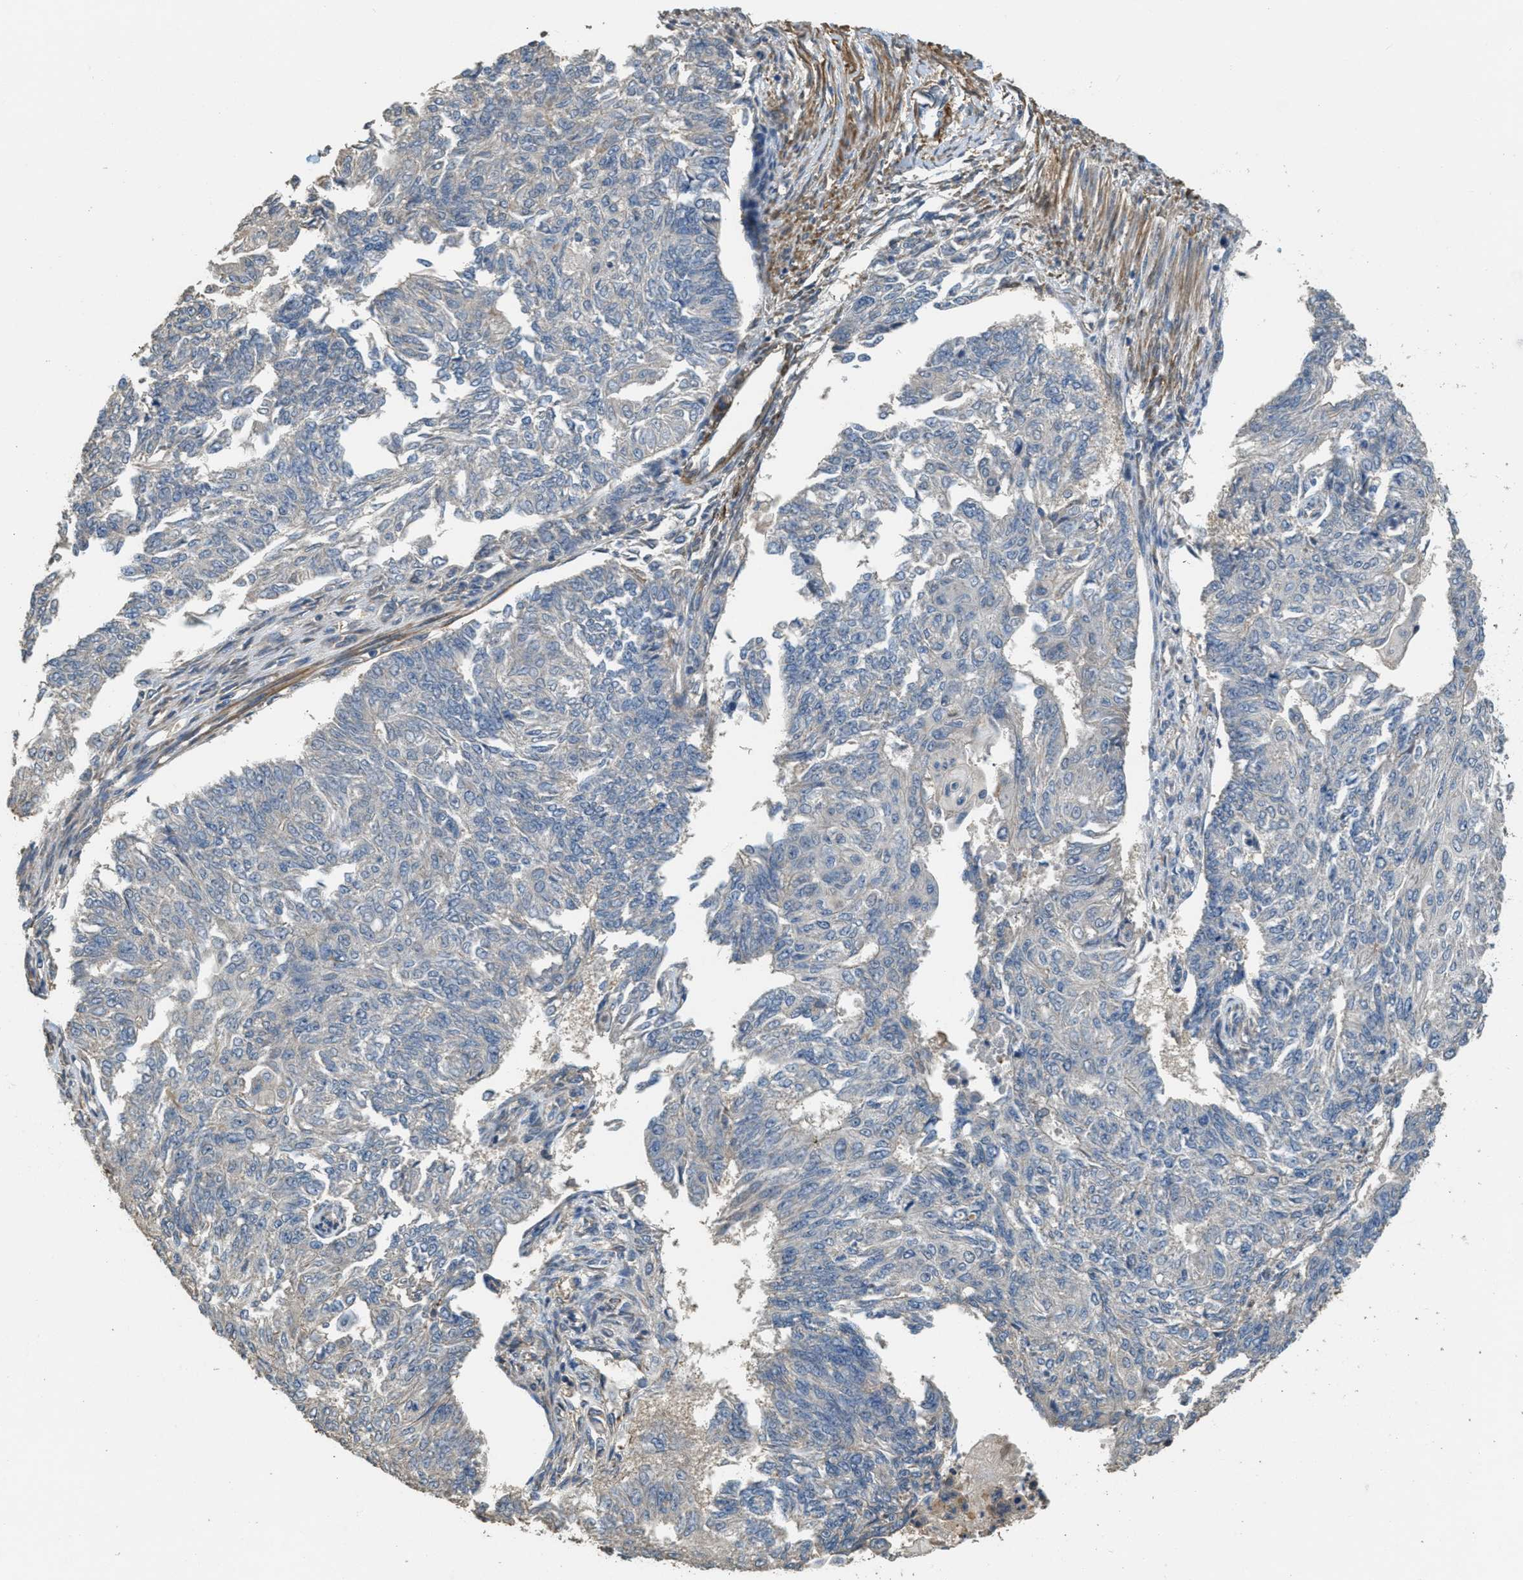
{"staining": {"intensity": "negative", "quantity": "none", "location": "none"}, "tissue": "endometrial cancer", "cell_type": "Tumor cells", "image_type": "cancer", "snomed": [{"axis": "morphology", "description": "Adenocarcinoma, NOS"}, {"axis": "topography", "description": "Endometrium"}], "caption": "Tumor cells are negative for brown protein staining in endometrial cancer.", "gene": "THBS2", "patient": {"sex": "female", "age": 32}}